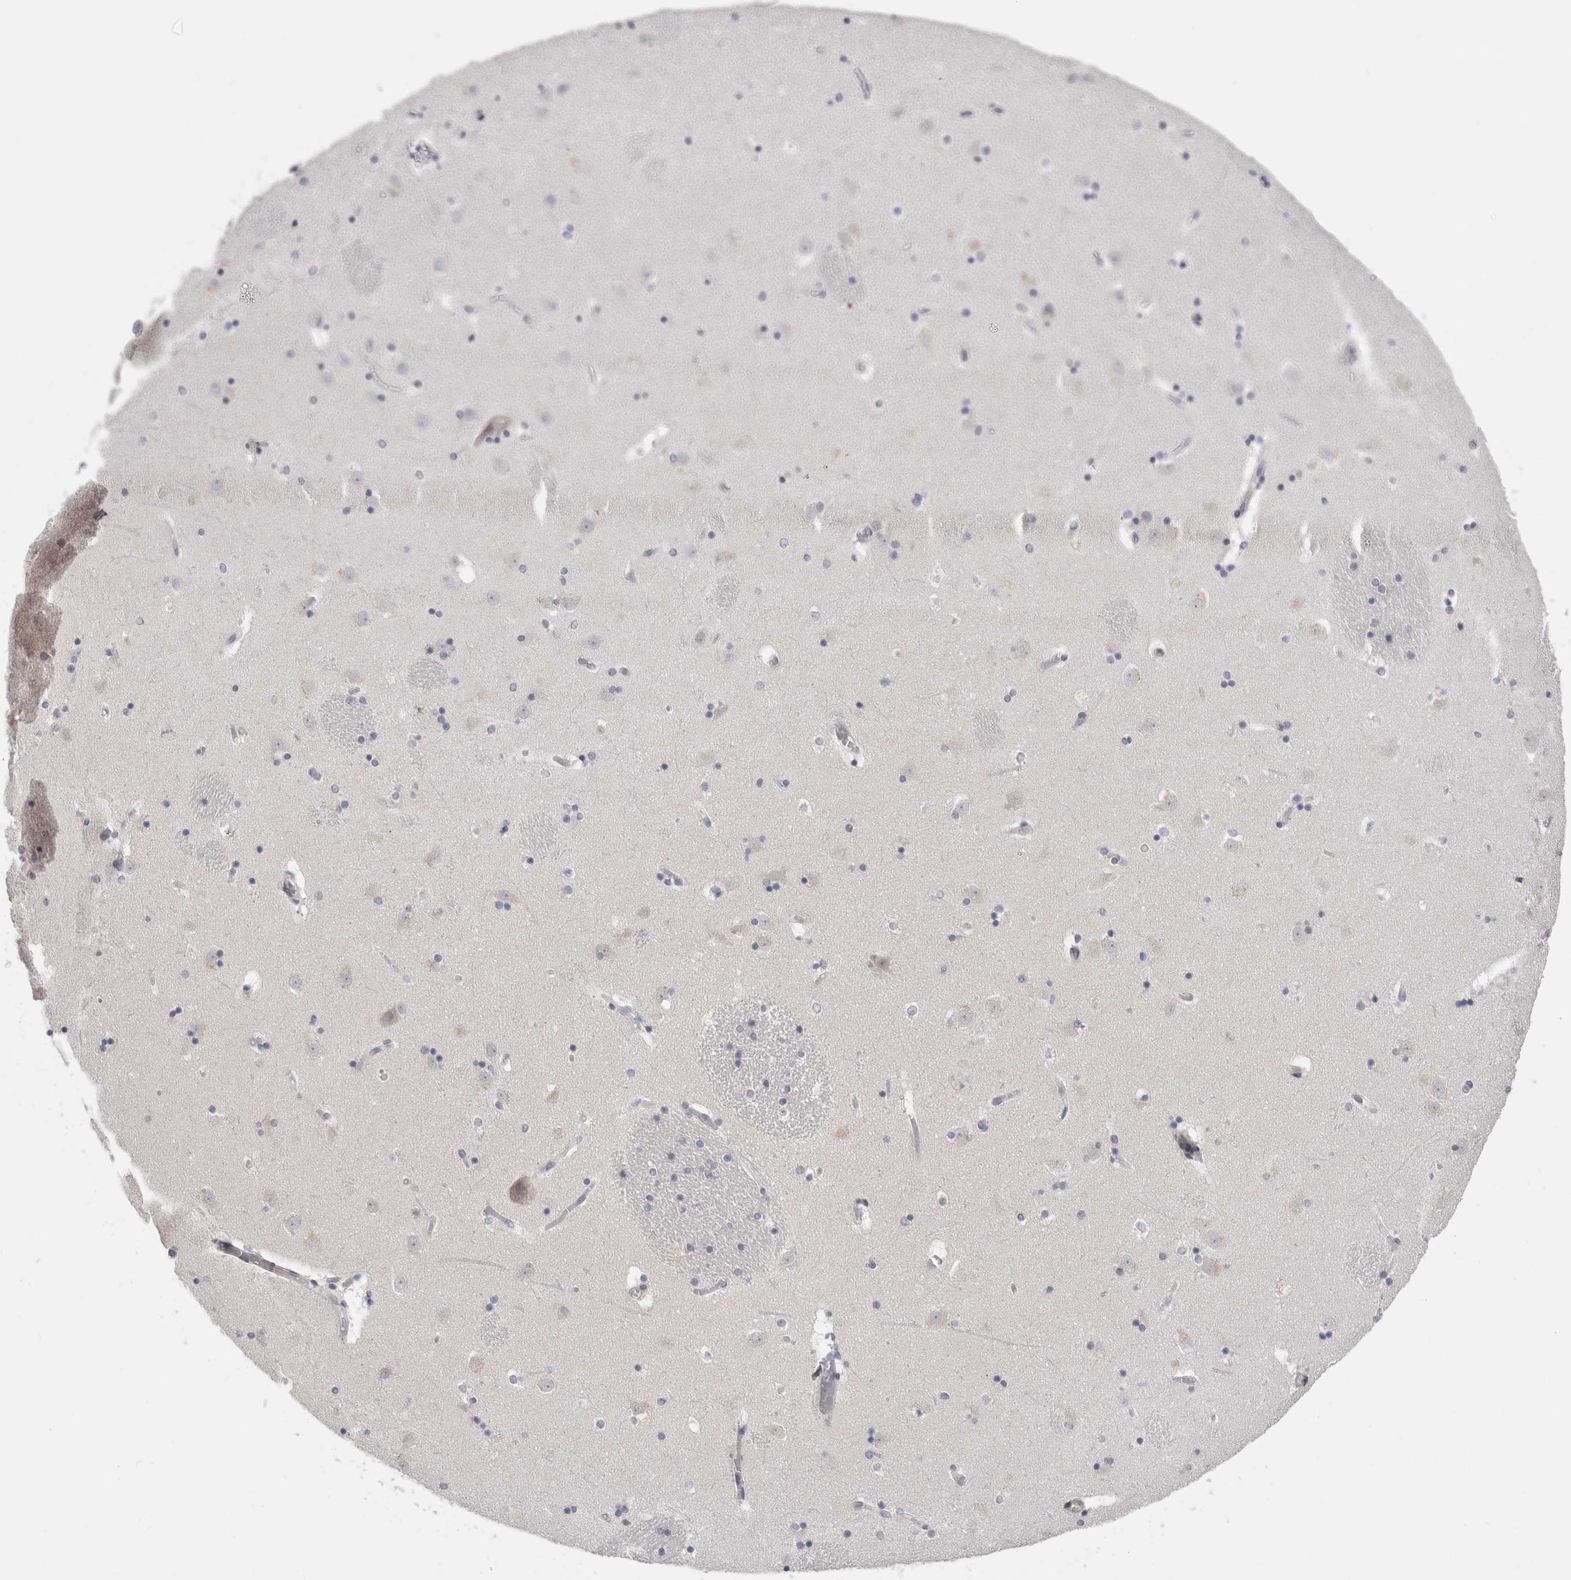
{"staining": {"intensity": "negative", "quantity": "none", "location": "none"}, "tissue": "caudate", "cell_type": "Glial cells", "image_type": "normal", "snomed": [{"axis": "morphology", "description": "Normal tissue, NOS"}, {"axis": "topography", "description": "Lateral ventricle wall"}], "caption": "The immunohistochemistry (IHC) image has no significant expression in glial cells of caudate. Nuclei are stained in blue.", "gene": "MGAT1", "patient": {"sex": "male", "age": 45}}